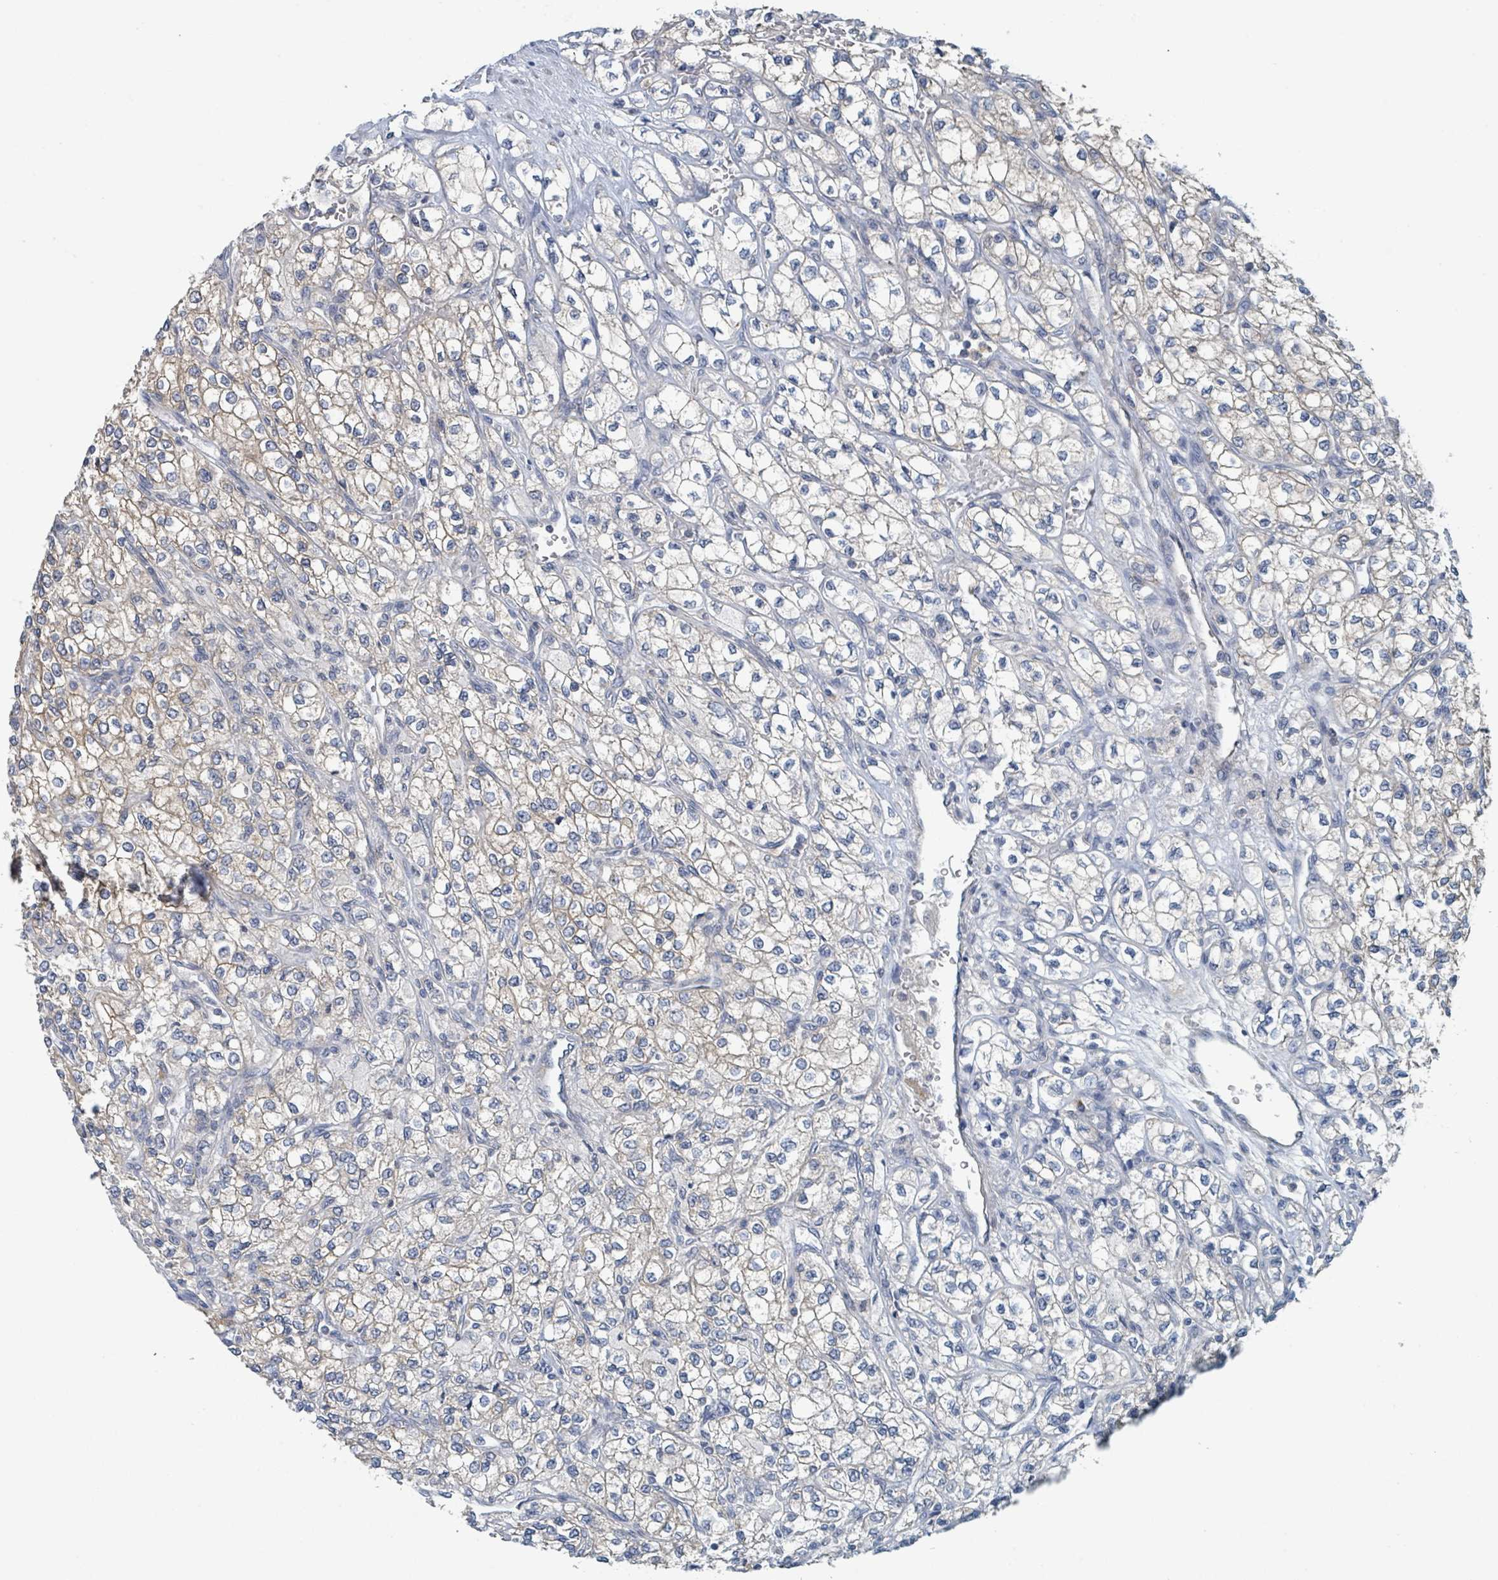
{"staining": {"intensity": "negative", "quantity": "none", "location": "none"}, "tissue": "renal cancer", "cell_type": "Tumor cells", "image_type": "cancer", "snomed": [{"axis": "morphology", "description": "Adenocarcinoma, NOS"}, {"axis": "topography", "description": "Kidney"}], "caption": "This is a micrograph of immunohistochemistry staining of adenocarcinoma (renal), which shows no expression in tumor cells.", "gene": "ANKRD55", "patient": {"sex": "male", "age": 80}}